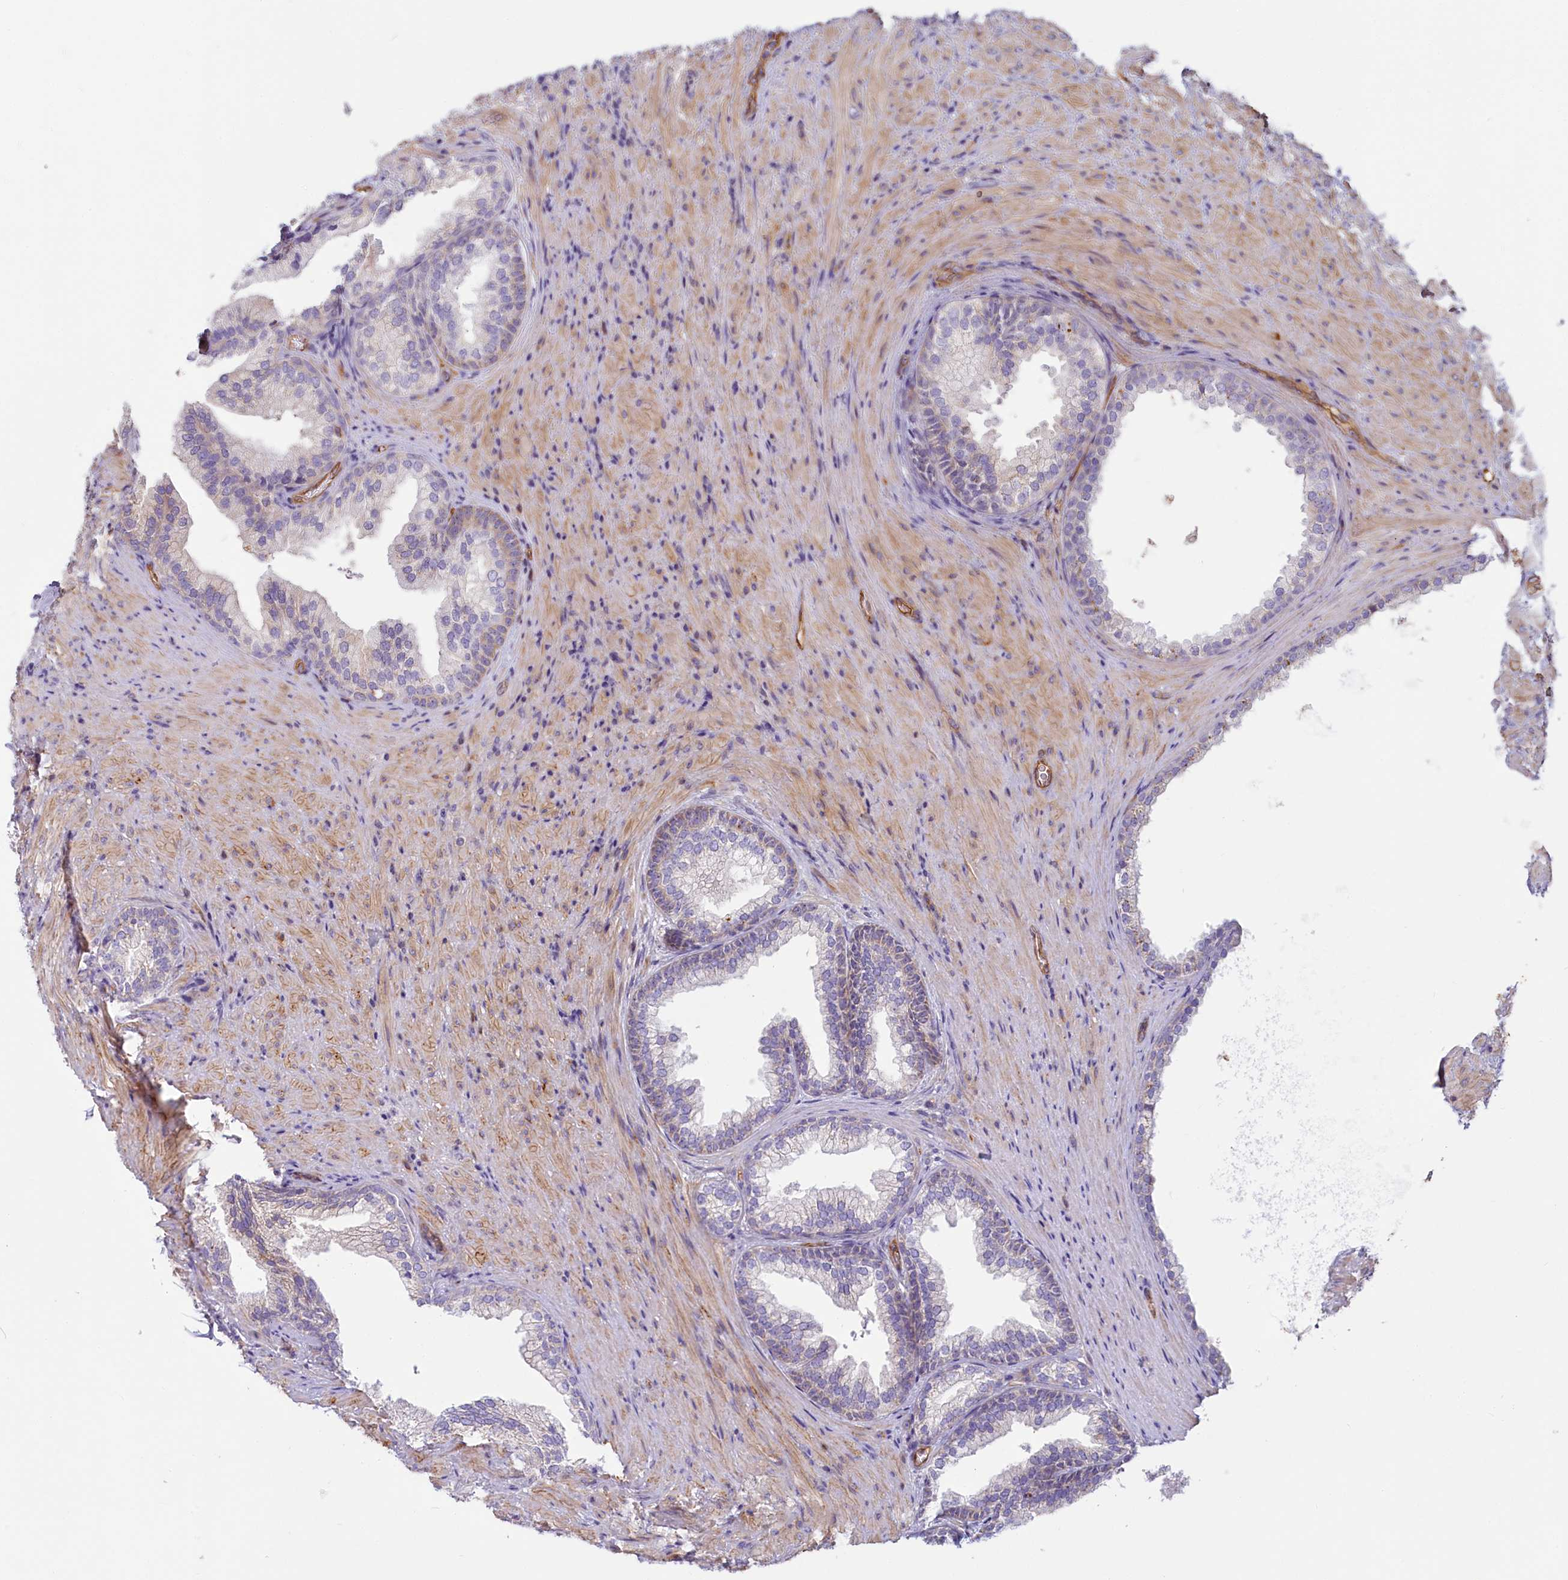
{"staining": {"intensity": "negative", "quantity": "none", "location": "none"}, "tissue": "prostate", "cell_type": "Glandular cells", "image_type": "normal", "snomed": [{"axis": "morphology", "description": "Normal tissue, NOS"}, {"axis": "topography", "description": "Prostate"}], "caption": "Immunohistochemistry of normal human prostate reveals no expression in glandular cells.", "gene": "LMOD3", "patient": {"sex": "male", "age": 76}}